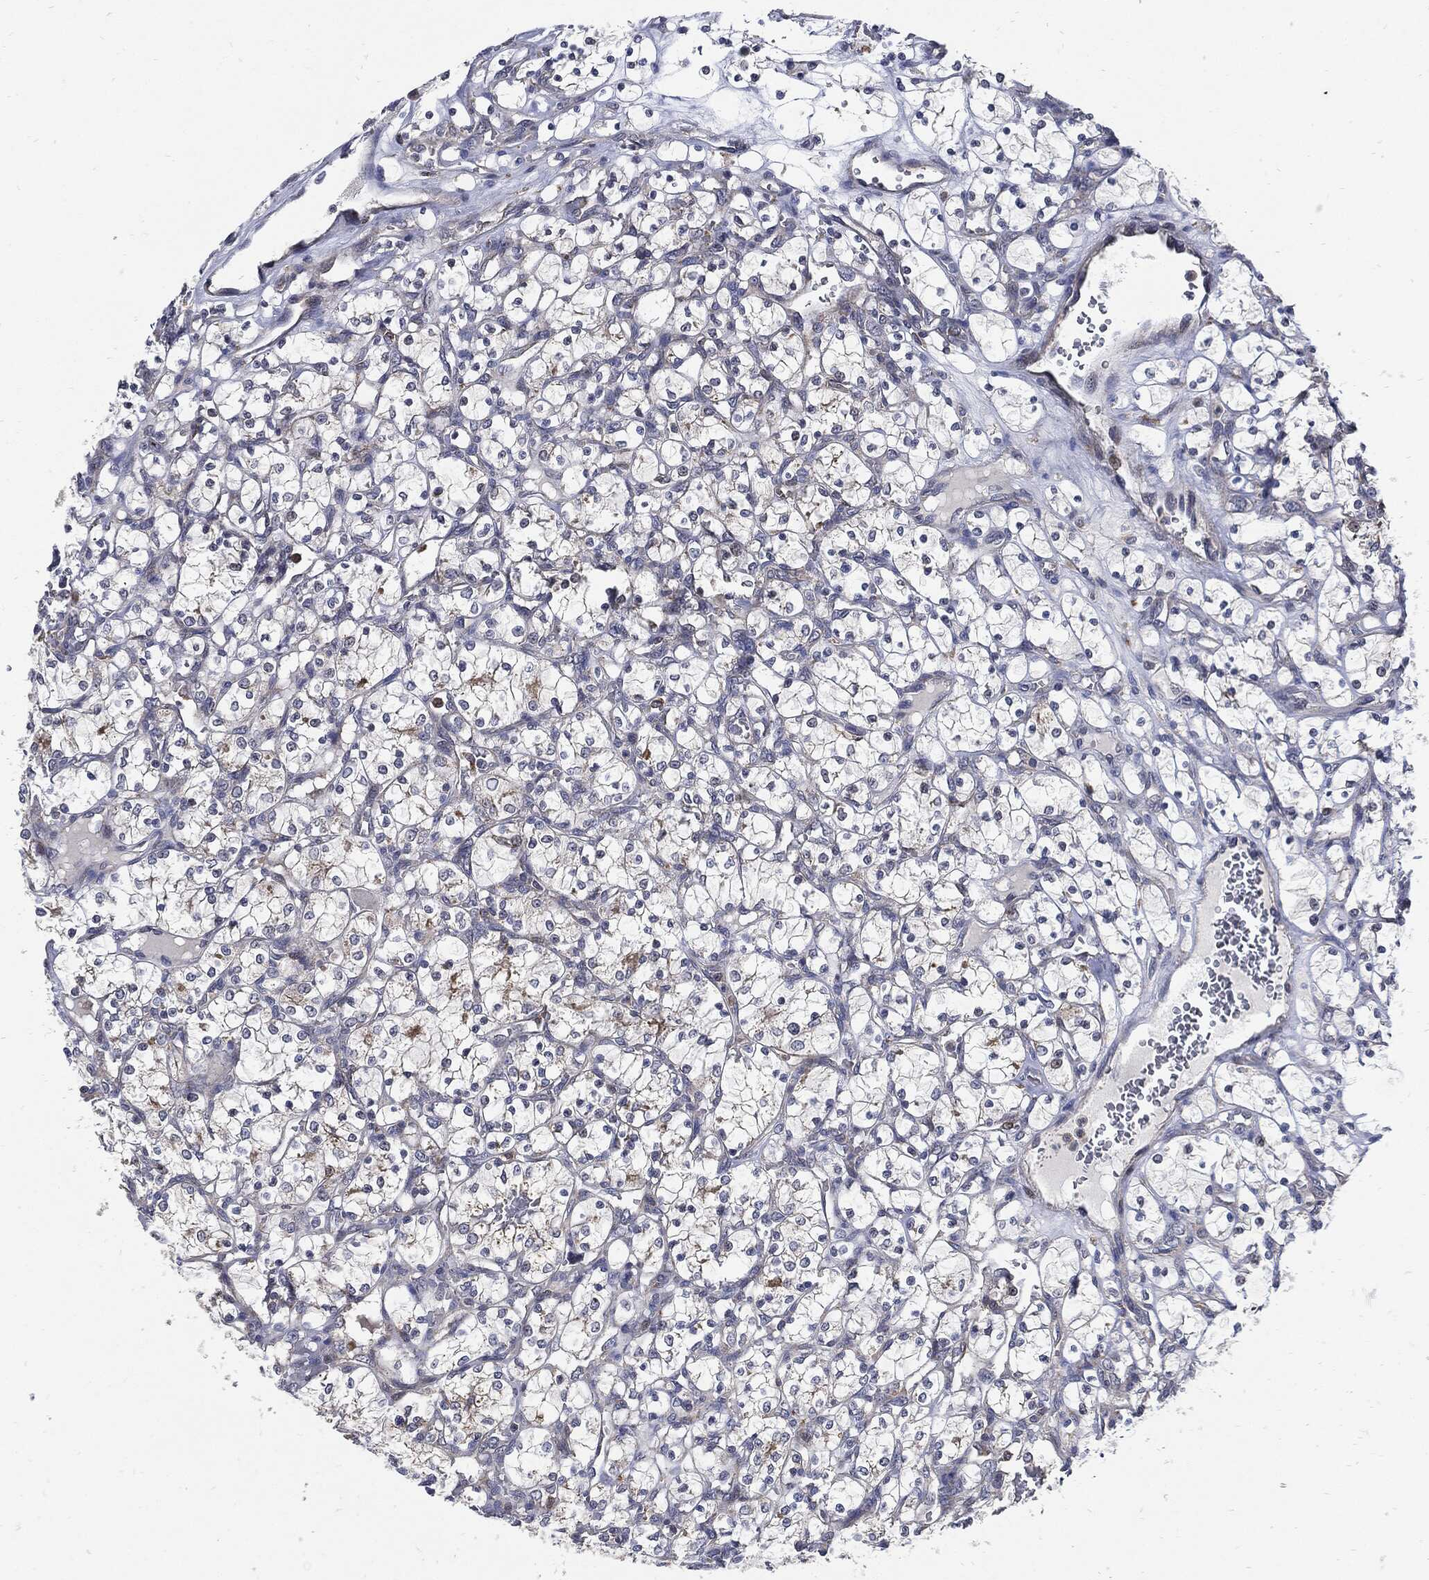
{"staining": {"intensity": "negative", "quantity": "none", "location": "none"}, "tissue": "renal cancer", "cell_type": "Tumor cells", "image_type": "cancer", "snomed": [{"axis": "morphology", "description": "Adenocarcinoma, NOS"}, {"axis": "topography", "description": "Kidney"}], "caption": "Immunohistochemistry (IHC) image of neoplastic tissue: human renal cancer (adenocarcinoma) stained with DAB shows no significant protein positivity in tumor cells.", "gene": "SLC31A2", "patient": {"sex": "female", "age": 69}}